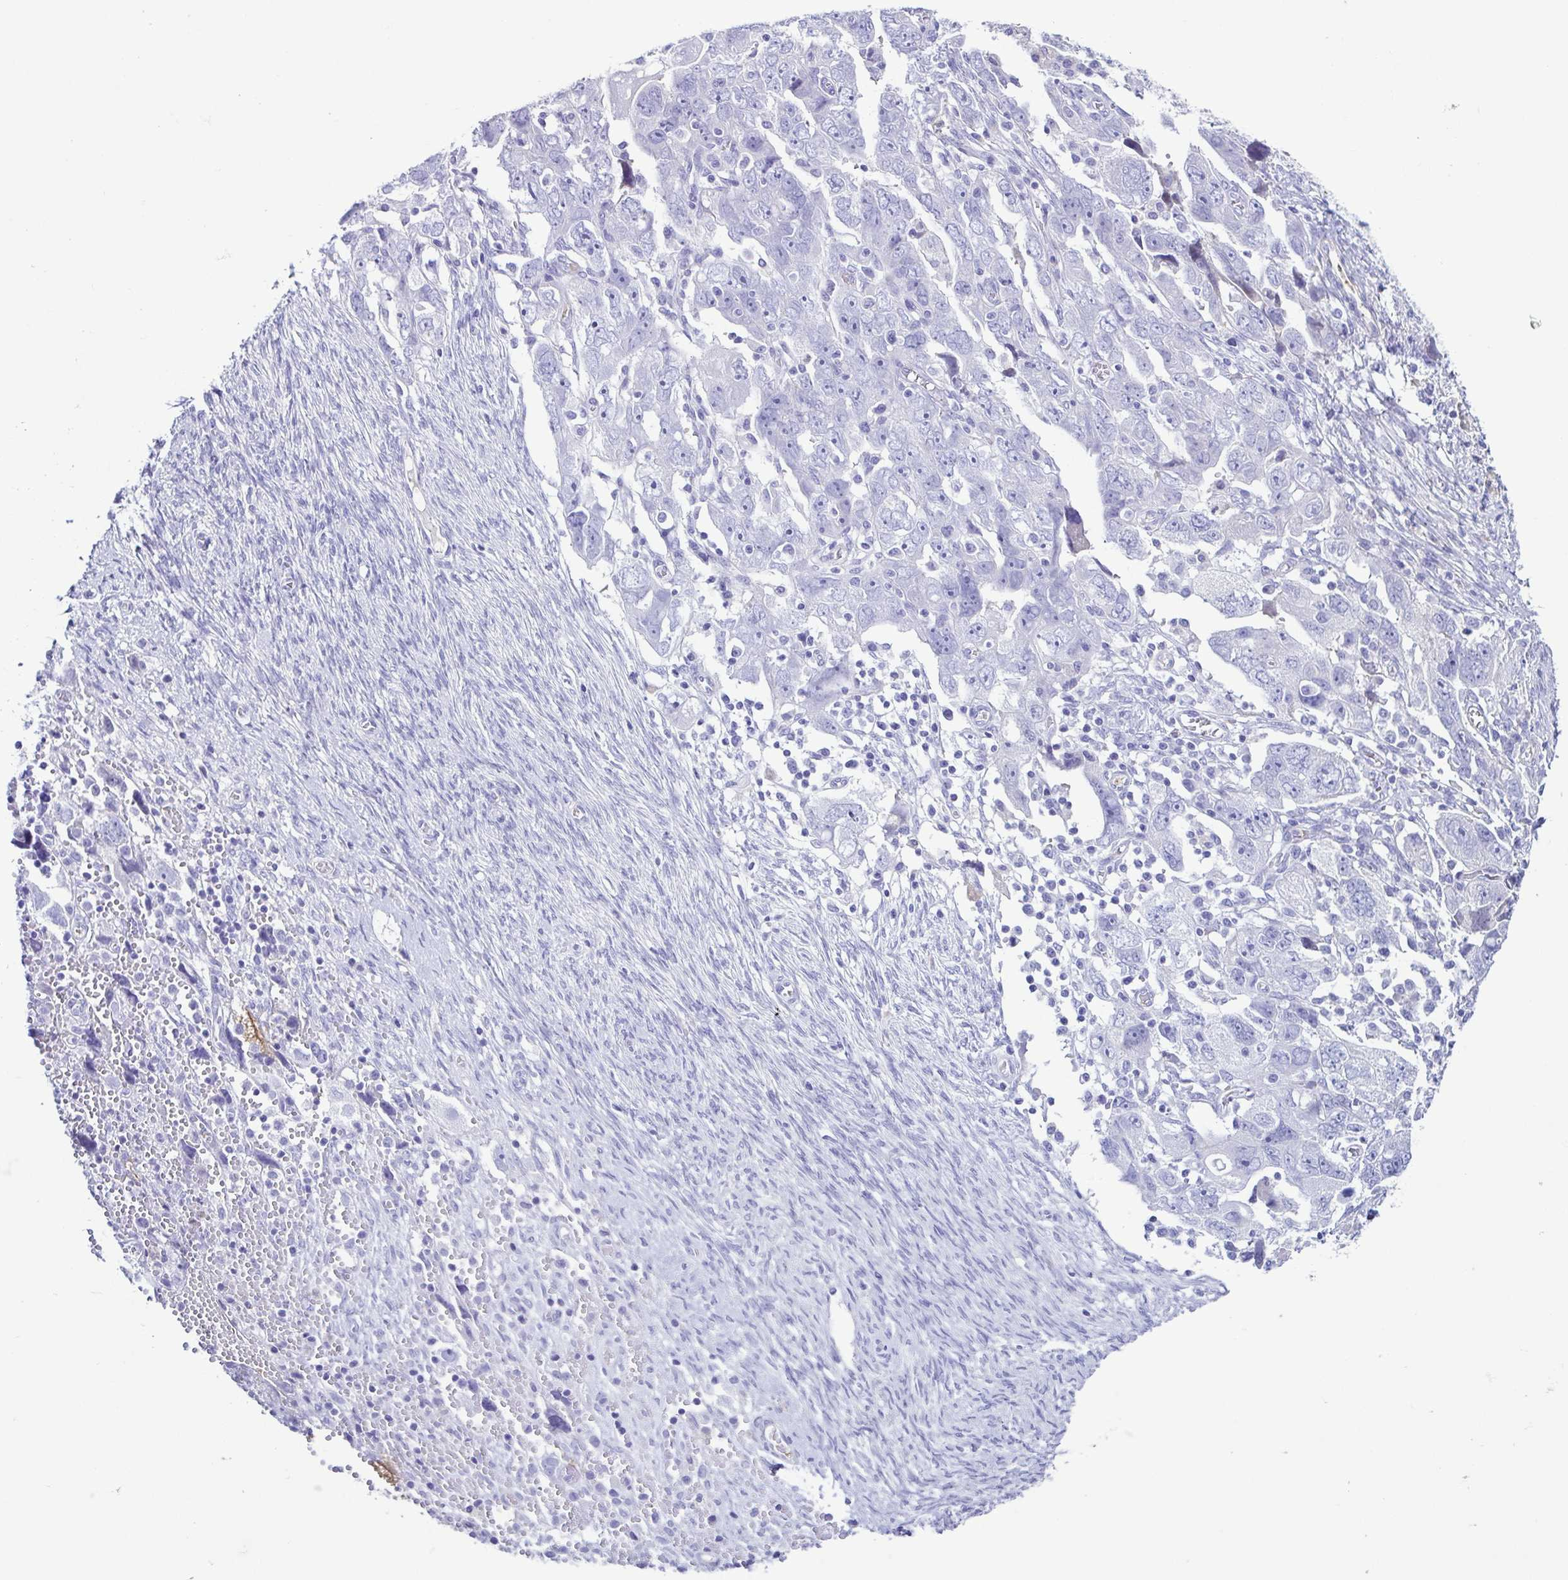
{"staining": {"intensity": "negative", "quantity": "none", "location": "none"}, "tissue": "ovarian cancer", "cell_type": "Tumor cells", "image_type": "cancer", "snomed": [{"axis": "morphology", "description": "Carcinoma, NOS"}, {"axis": "morphology", "description": "Cystadenocarcinoma, serous, NOS"}, {"axis": "topography", "description": "Ovary"}], "caption": "DAB (3,3'-diaminobenzidine) immunohistochemical staining of carcinoma (ovarian) demonstrates no significant positivity in tumor cells.", "gene": "CYP11B1", "patient": {"sex": "female", "age": 69}}